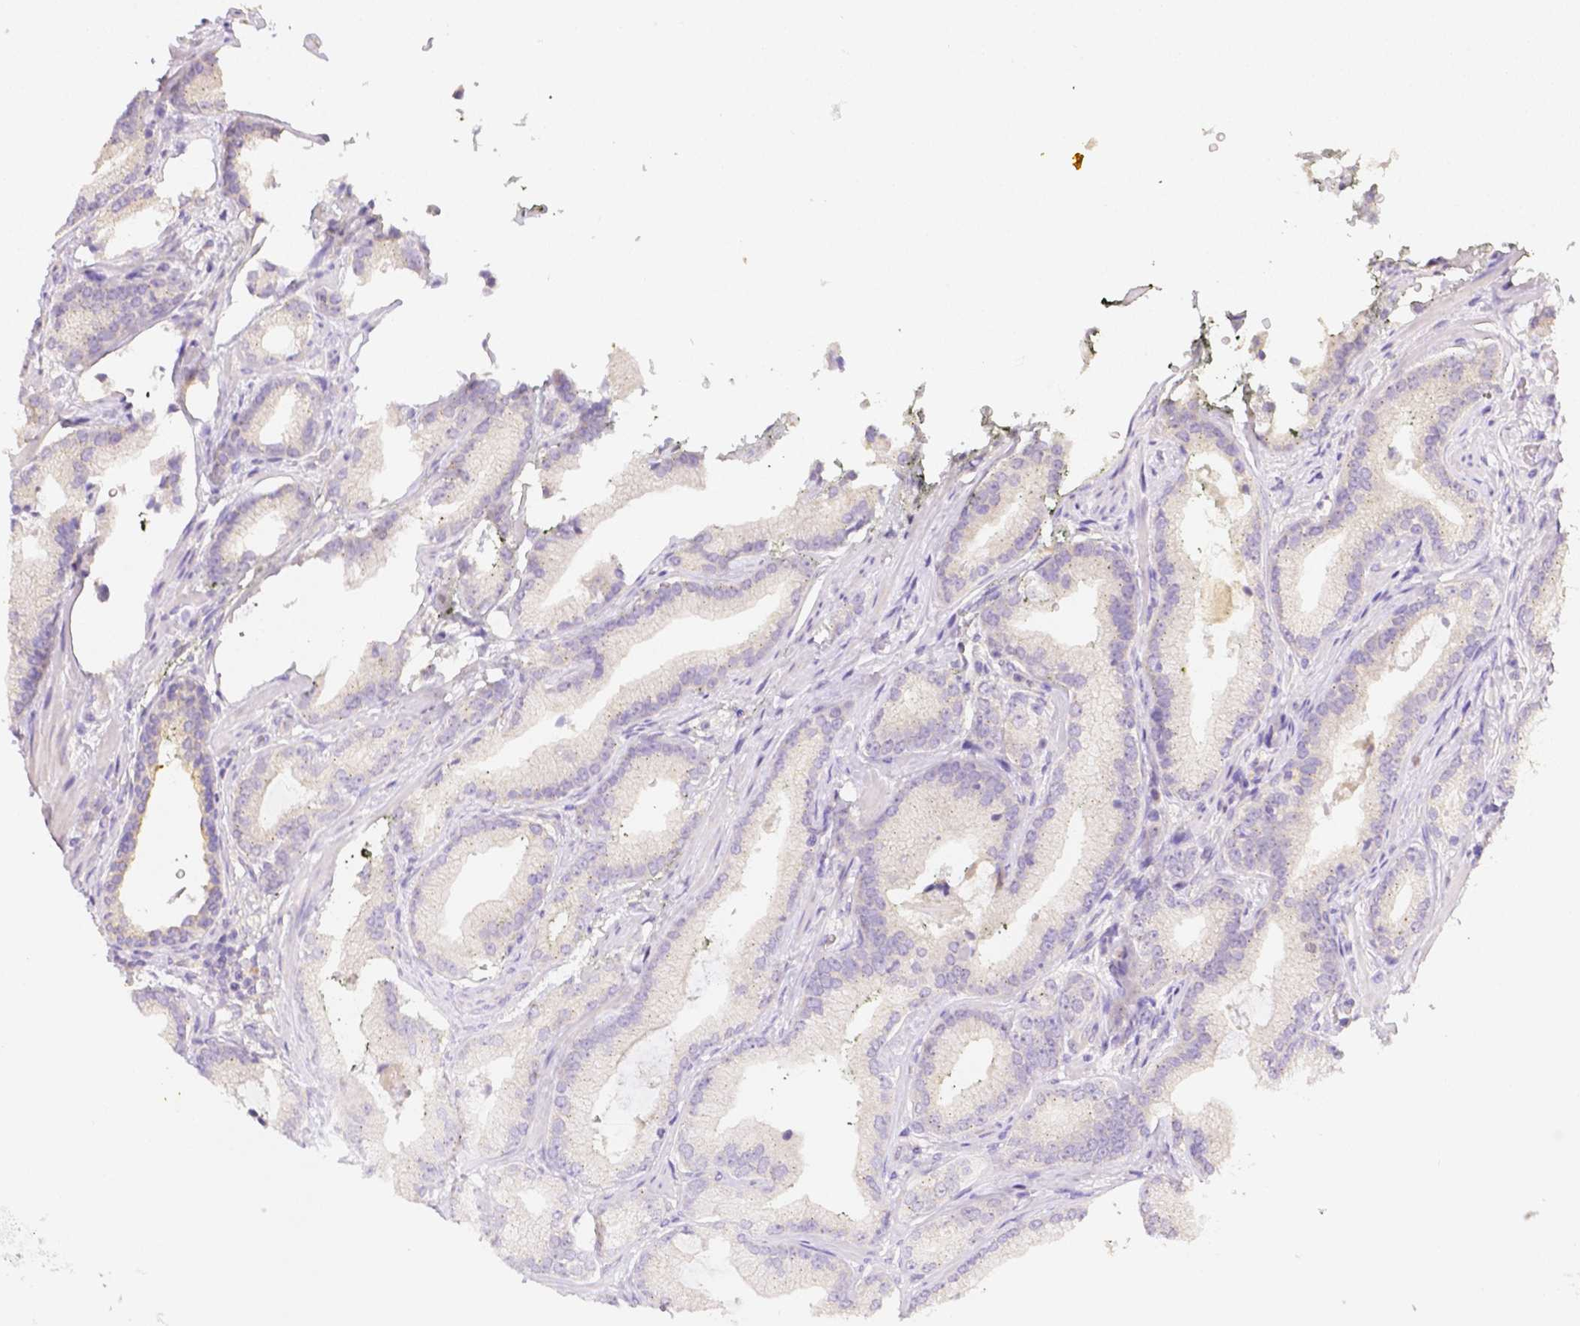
{"staining": {"intensity": "negative", "quantity": "none", "location": "none"}, "tissue": "prostate cancer", "cell_type": "Tumor cells", "image_type": "cancer", "snomed": [{"axis": "morphology", "description": "Adenocarcinoma, Low grade"}, {"axis": "topography", "description": "Prostate"}], "caption": "A high-resolution image shows immunohistochemistry staining of prostate low-grade adenocarcinoma, which exhibits no significant staining in tumor cells.", "gene": "C10orf67", "patient": {"sex": "male", "age": 62}}